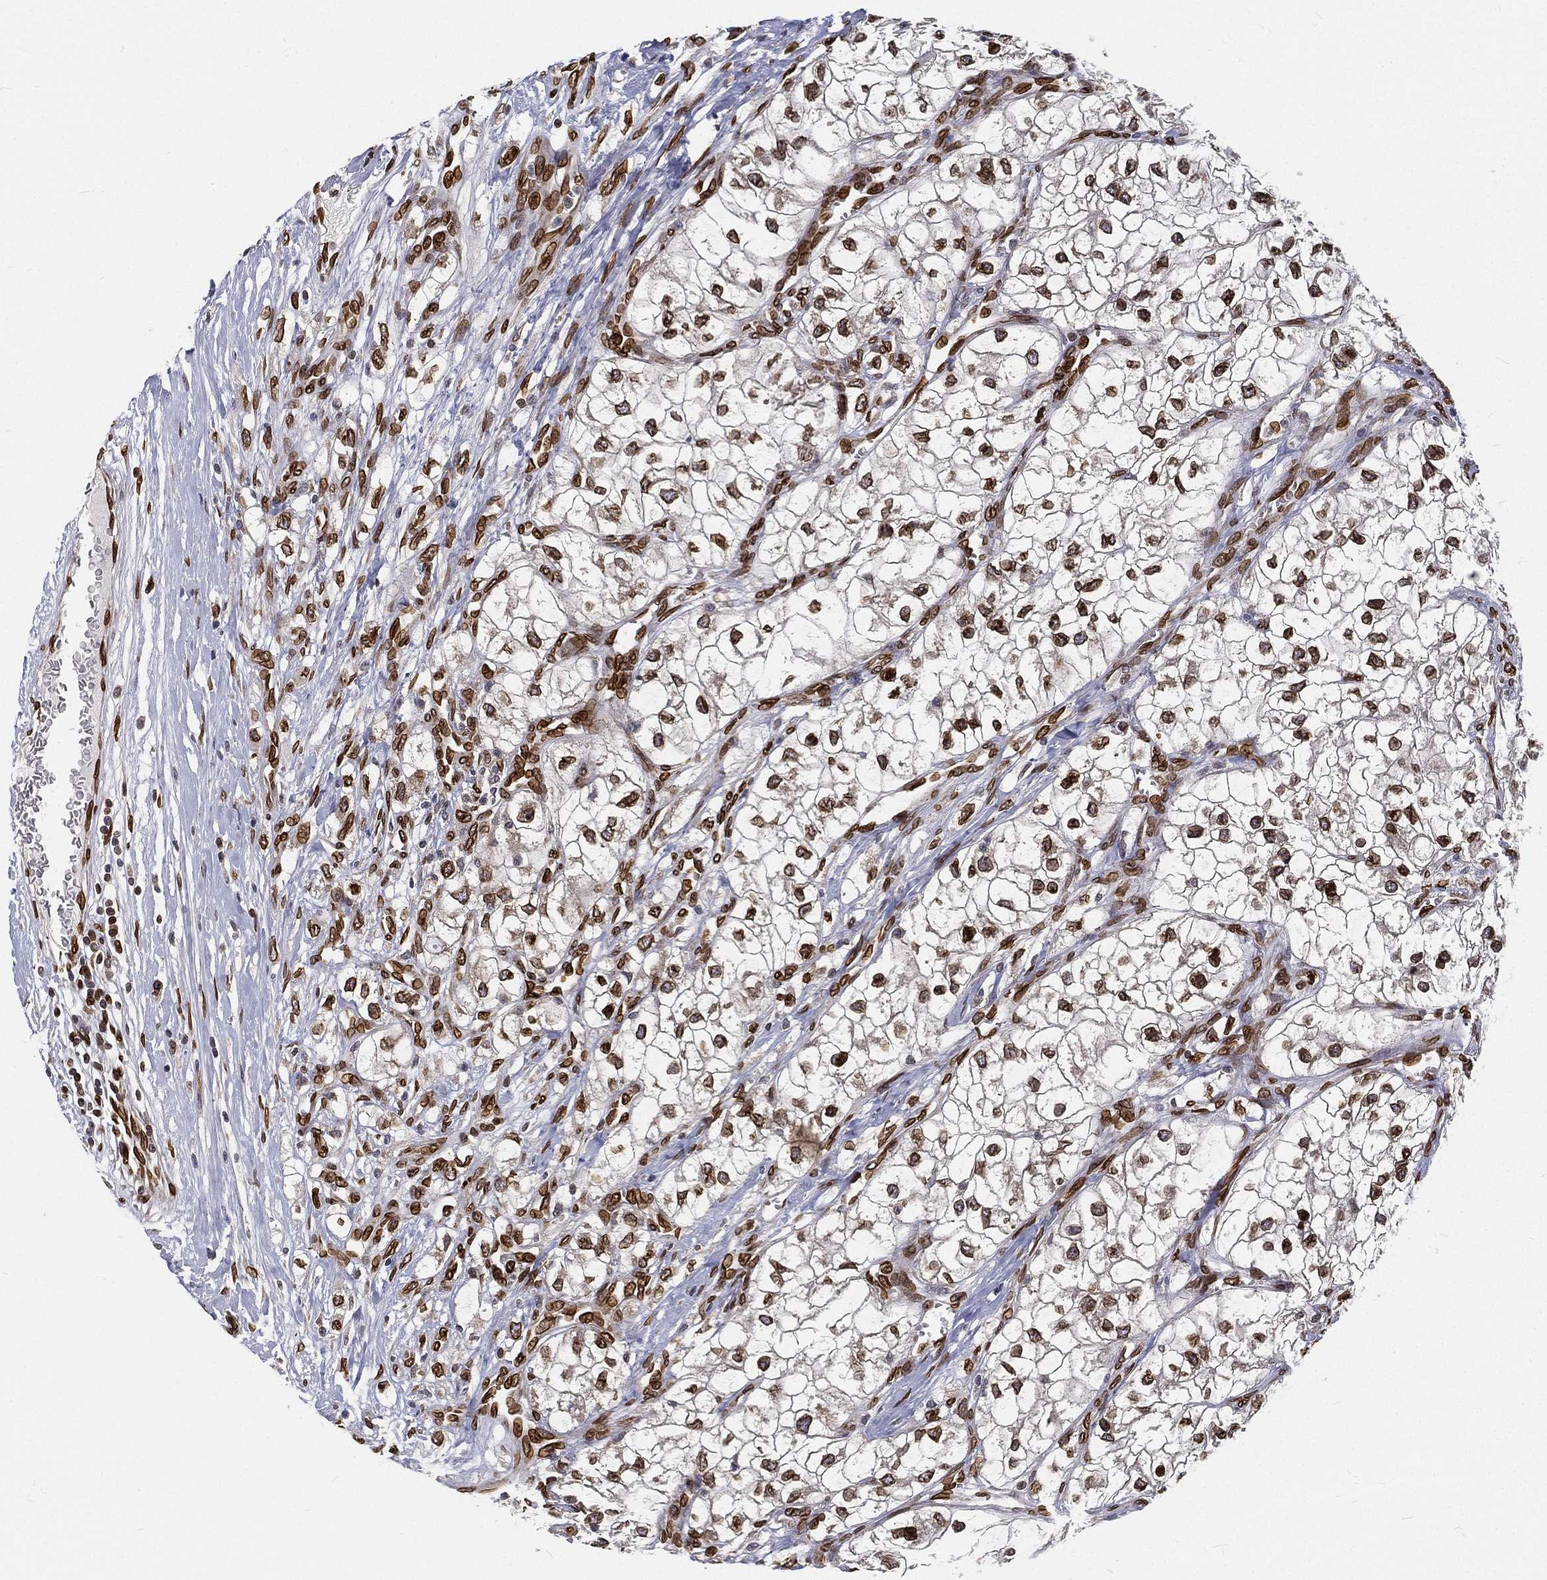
{"staining": {"intensity": "strong", "quantity": ">75%", "location": "nuclear"}, "tissue": "renal cancer", "cell_type": "Tumor cells", "image_type": "cancer", "snomed": [{"axis": "morphology", "description": "Adenocarcinoma, NOS"}, {"axis": "topography", "description": "Kidney"}], "caption": "Protein expression analysis of human renal cancer (adenocarcinoma) reveals strong nuclear expression in approximately >75% of tumor cells. (DAB (3,3'-diaminobenzidine) IHC, brown staining for protein, blue staining for nuclei).", "gene": "PALB2", "patient": {"sex": "male", "age": 59}}